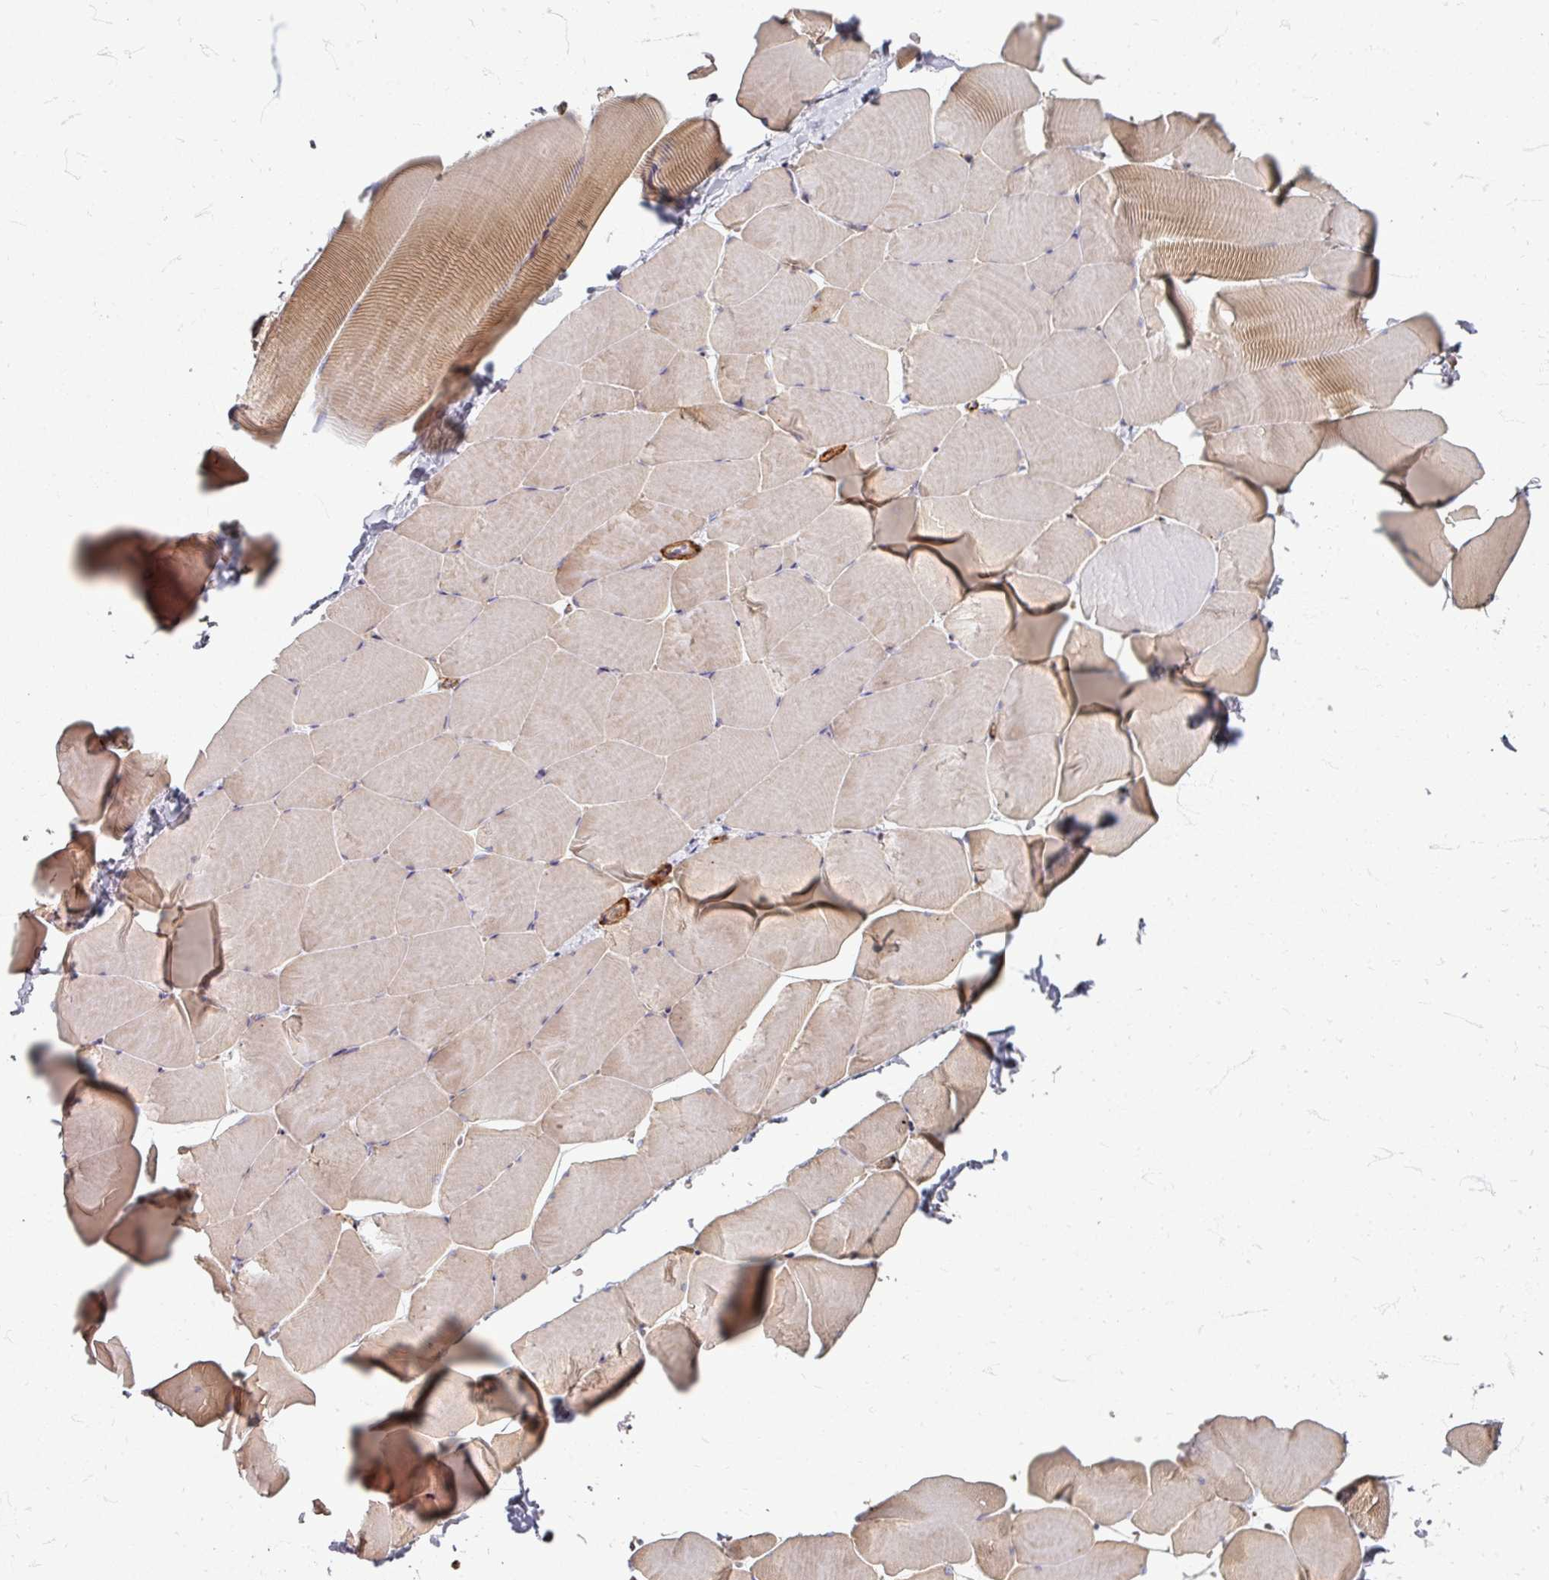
{"staining": {"intensity": "moderate", "quantity": "<25%", "location": "cytoplasmic/membranous"}, "tissue": "skeletal muscle", "cell_type": "Myocytes", "image_type": "normal", "snomed": [{"axis": "morphology", "description": "Normal tissue, NOS"}, {"axis": "topography", "description": "Skeletal muscle"}], "caption": "A low amount of moderate cytoplasmic/membranous expression is seen in about <25% of myocytes in unremarkable skeletal muscle. (DAB = brown stain, brightfield microscopy at high magnification).", "gene": "GABARAPL1", "patient": {"sex": "male", "age": 25}}